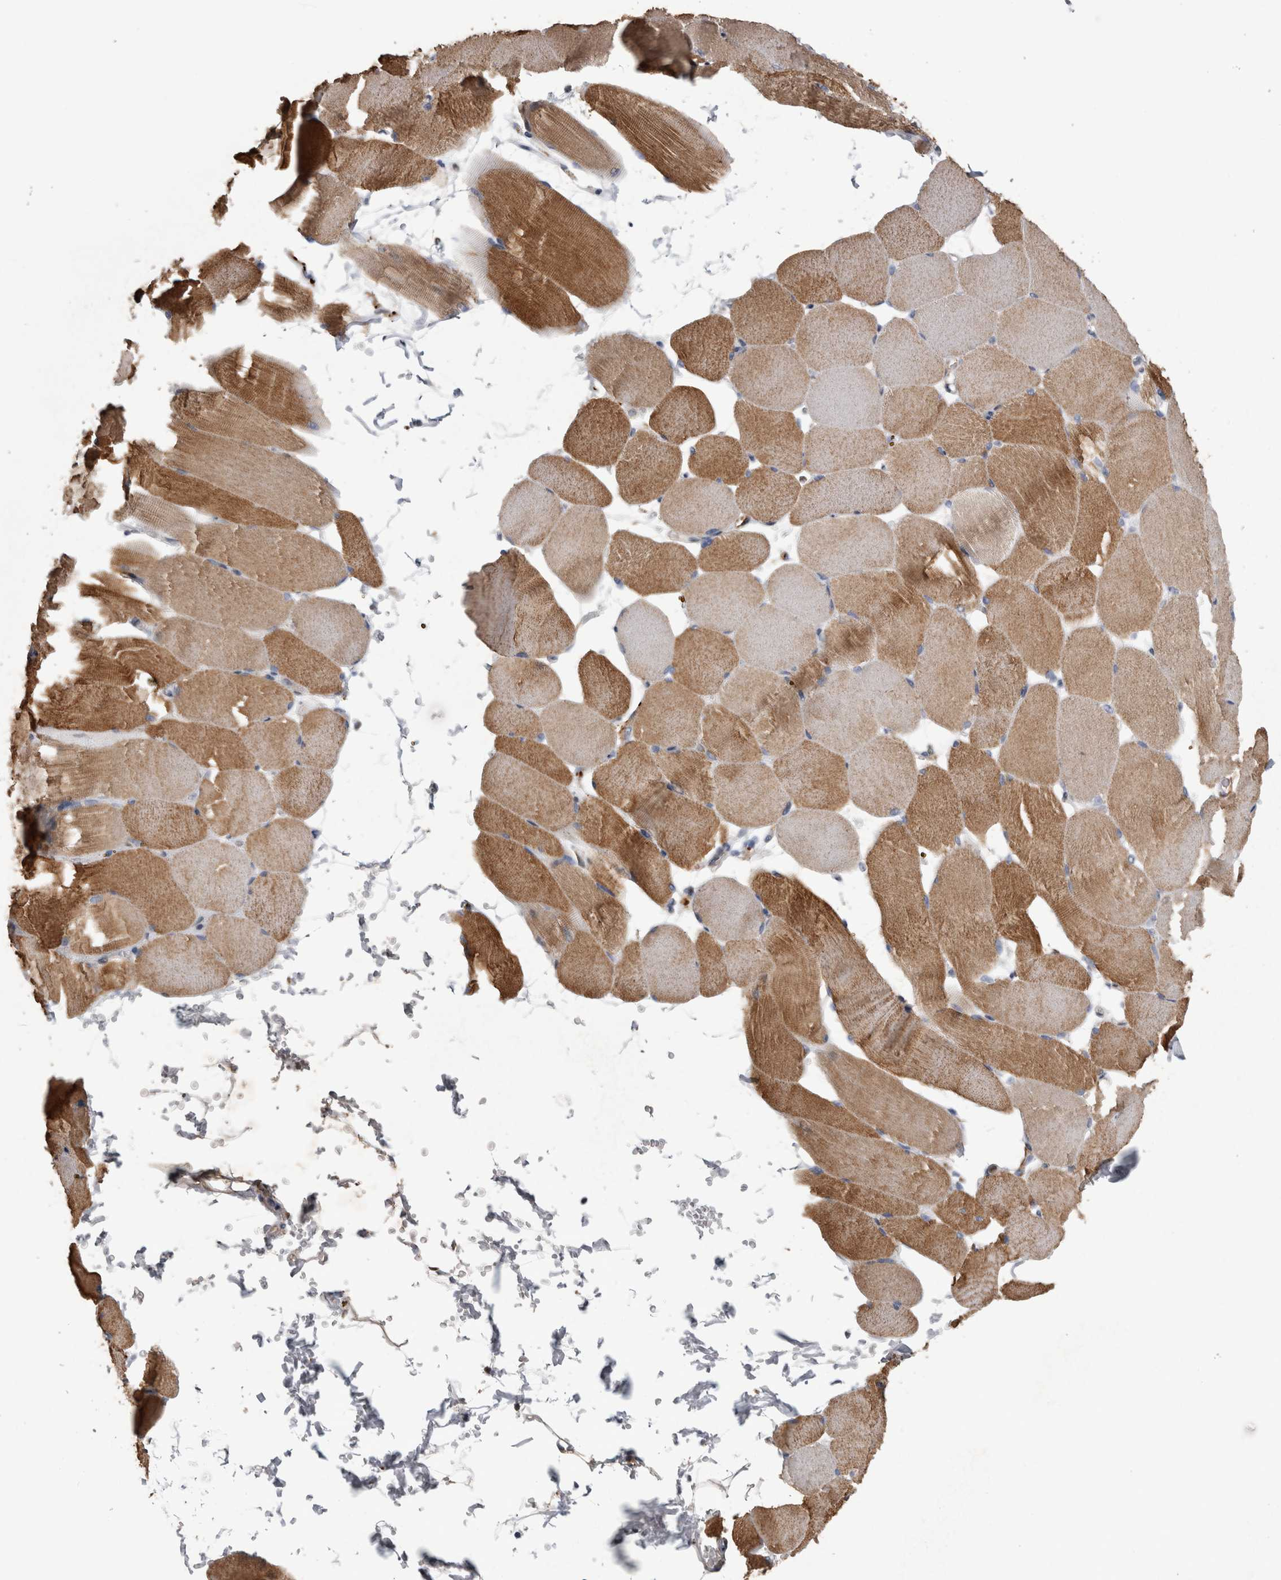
{"staining": {"intensity": "moderate", "quantity": ">75%", "location": "cytoplasmic/membranous"}, "tissue": "skeletal muscle", "cell_type": "Myocytes", "image_type": "normal", "snomed": [{"axis": "morphology", "description": "Normal tissue, NOS"}, {"axis": "topography", "description": "Skeletal muscle"}, {"axis": "topography", "description": "Parathyroid gland"}], "caption": "This micrograph reveals immunohistochemistry (IHC) staining of benign skeletal muscle, with medium moderate cytoplasmic/membranous staining in approximately >75% of myocytes.", "gene": "ACOT7", "patient": {"sex": "female", "age": 37}}